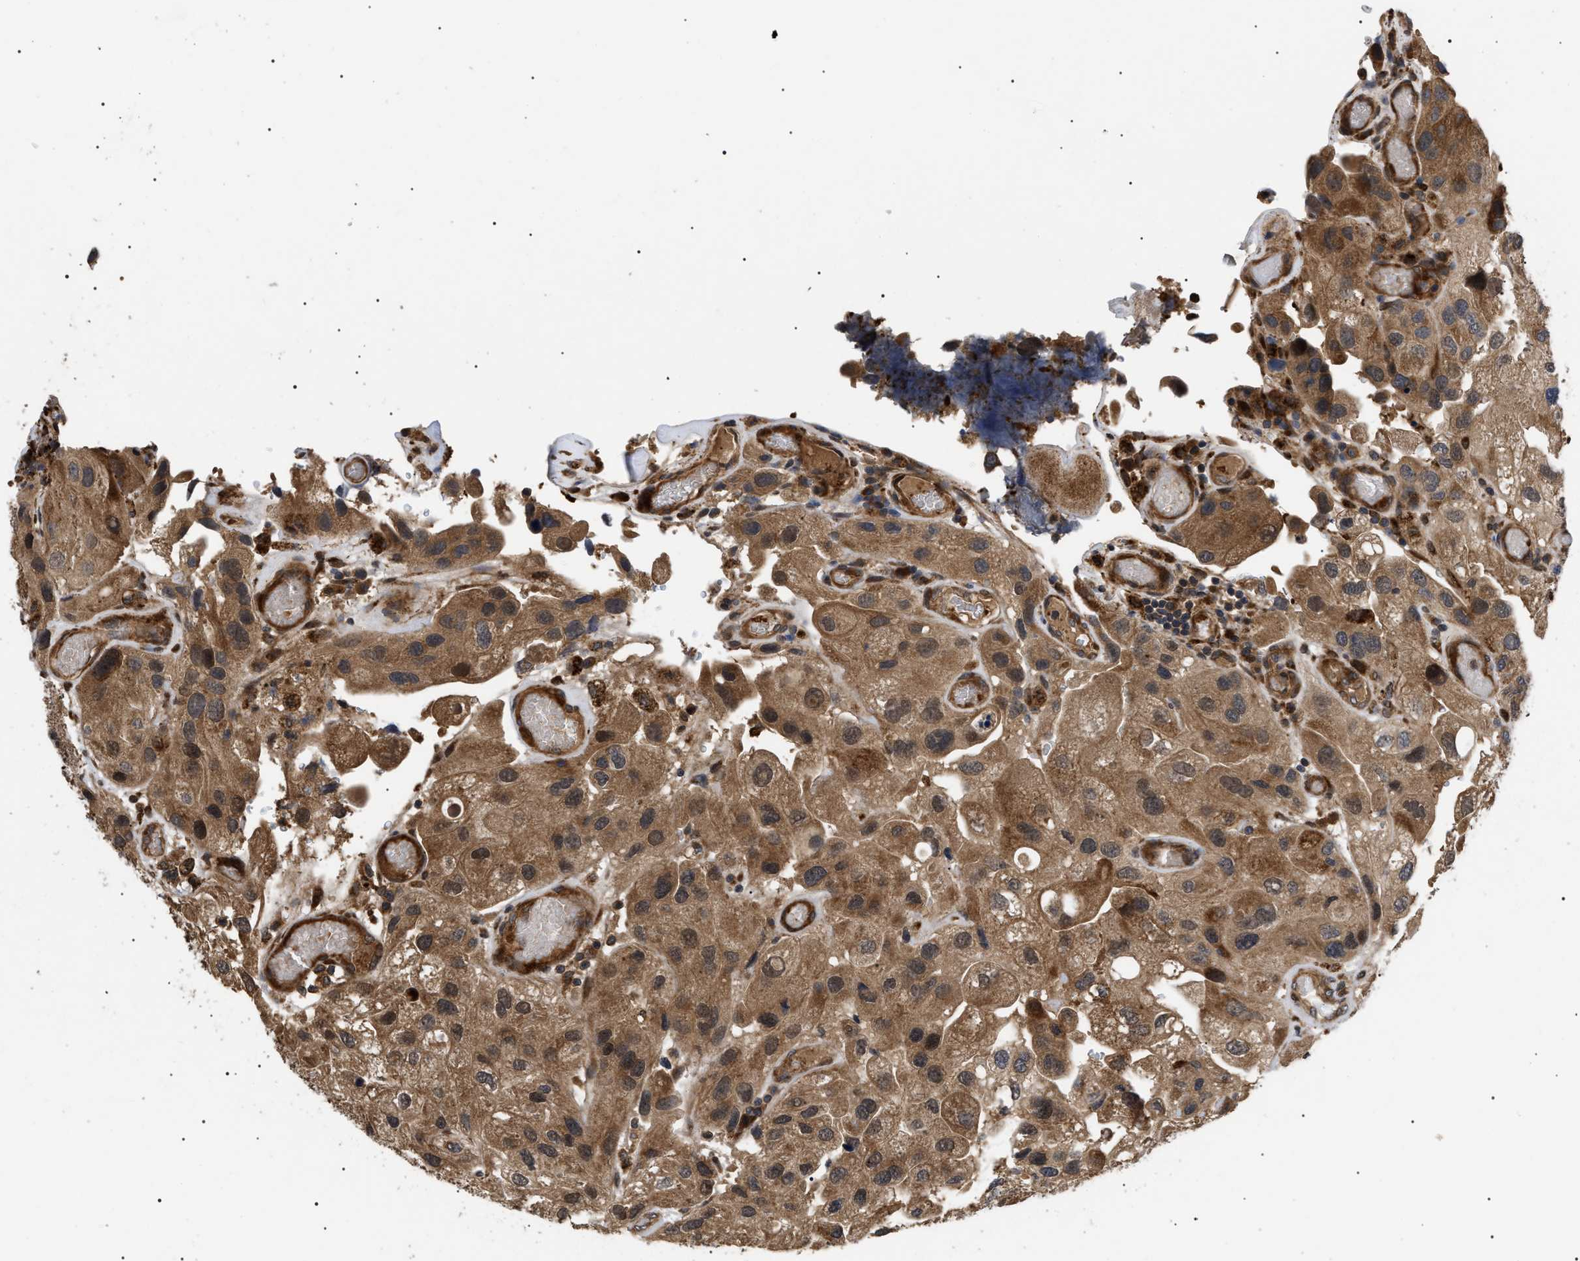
{"staining": {"intensity": "moderate", "quantity": ">75%", "location": "cytoplasmic/membranous,nuclear"}, "tissue": "urothelial cancer", "cell_type": "Tumor cells", "image_type": "cancer", "snomed": [{"axis": "morphology", "description": "Urothelial carcinoma, High grade"}, {"axis": "topography", "description": "Urinary bladder"}], "caption": "Immunohistochemical staining of human urothelial cancer demonstrates medium levels of moderate cytoplasmic/membranous and nuclear positivity in approximately >75% of tumor cells.", "gene": "ASTL", "patient": {"sex": "female", "age": 64}}